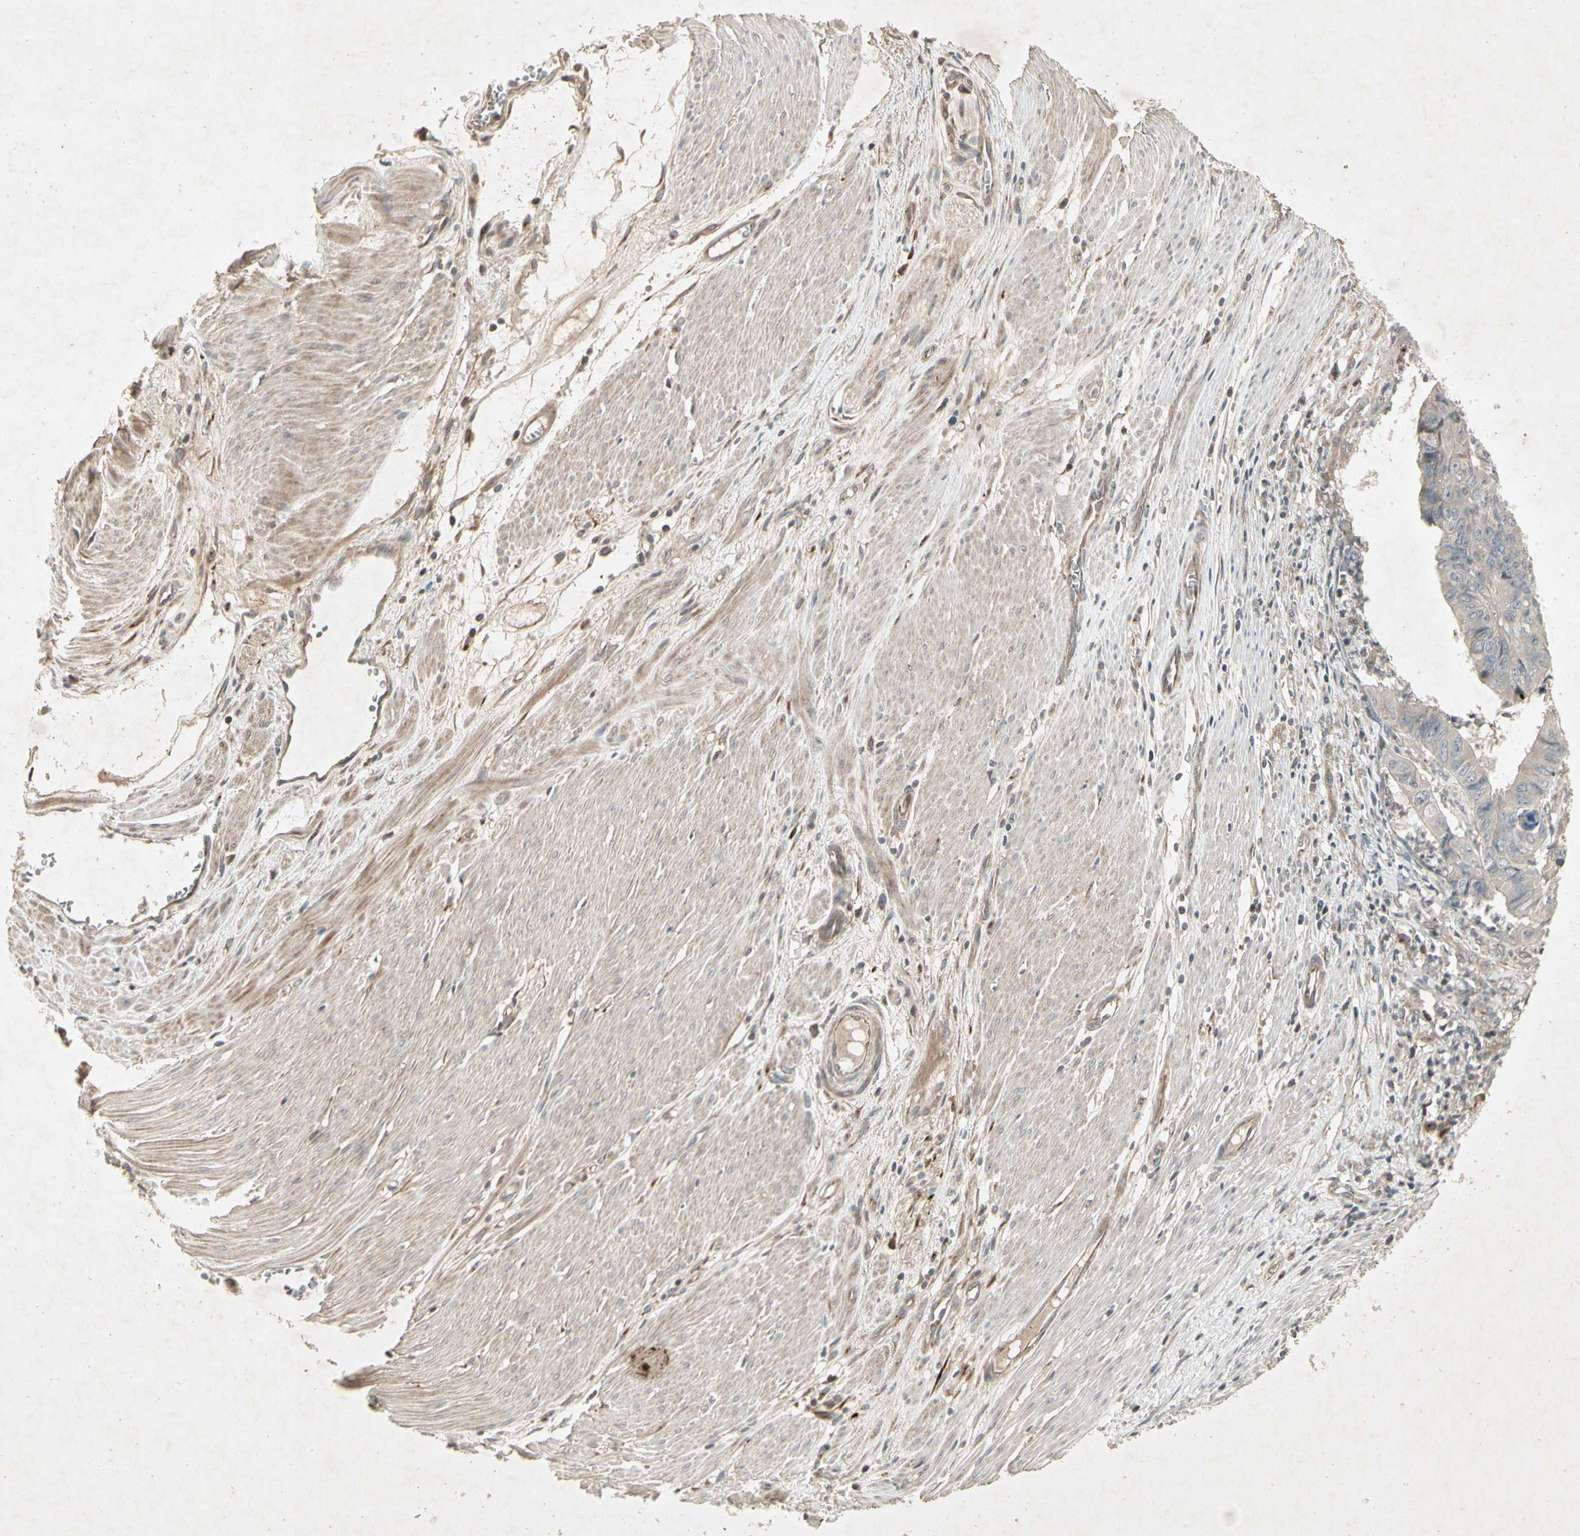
{"staining": {"intensity": "negative", "quantity": "none", "location": "none"}, "tissue": "stomach cancer", "cell_type": "Tumor cells", "image_type": "cancer", "snomed": [{"axis": "morphology", "description": "Adenocarcinoma, NOS"}, {"axis": "topography", "description": "Stomach, lower"}], "caption": "There is no significant expression in tumor cells of stomach cancer (adenocarcinoma). (DAB IHC with hematoxylin counter stain).", "gene": "TEK", "patient": {"sex": "male", "age": 77}}